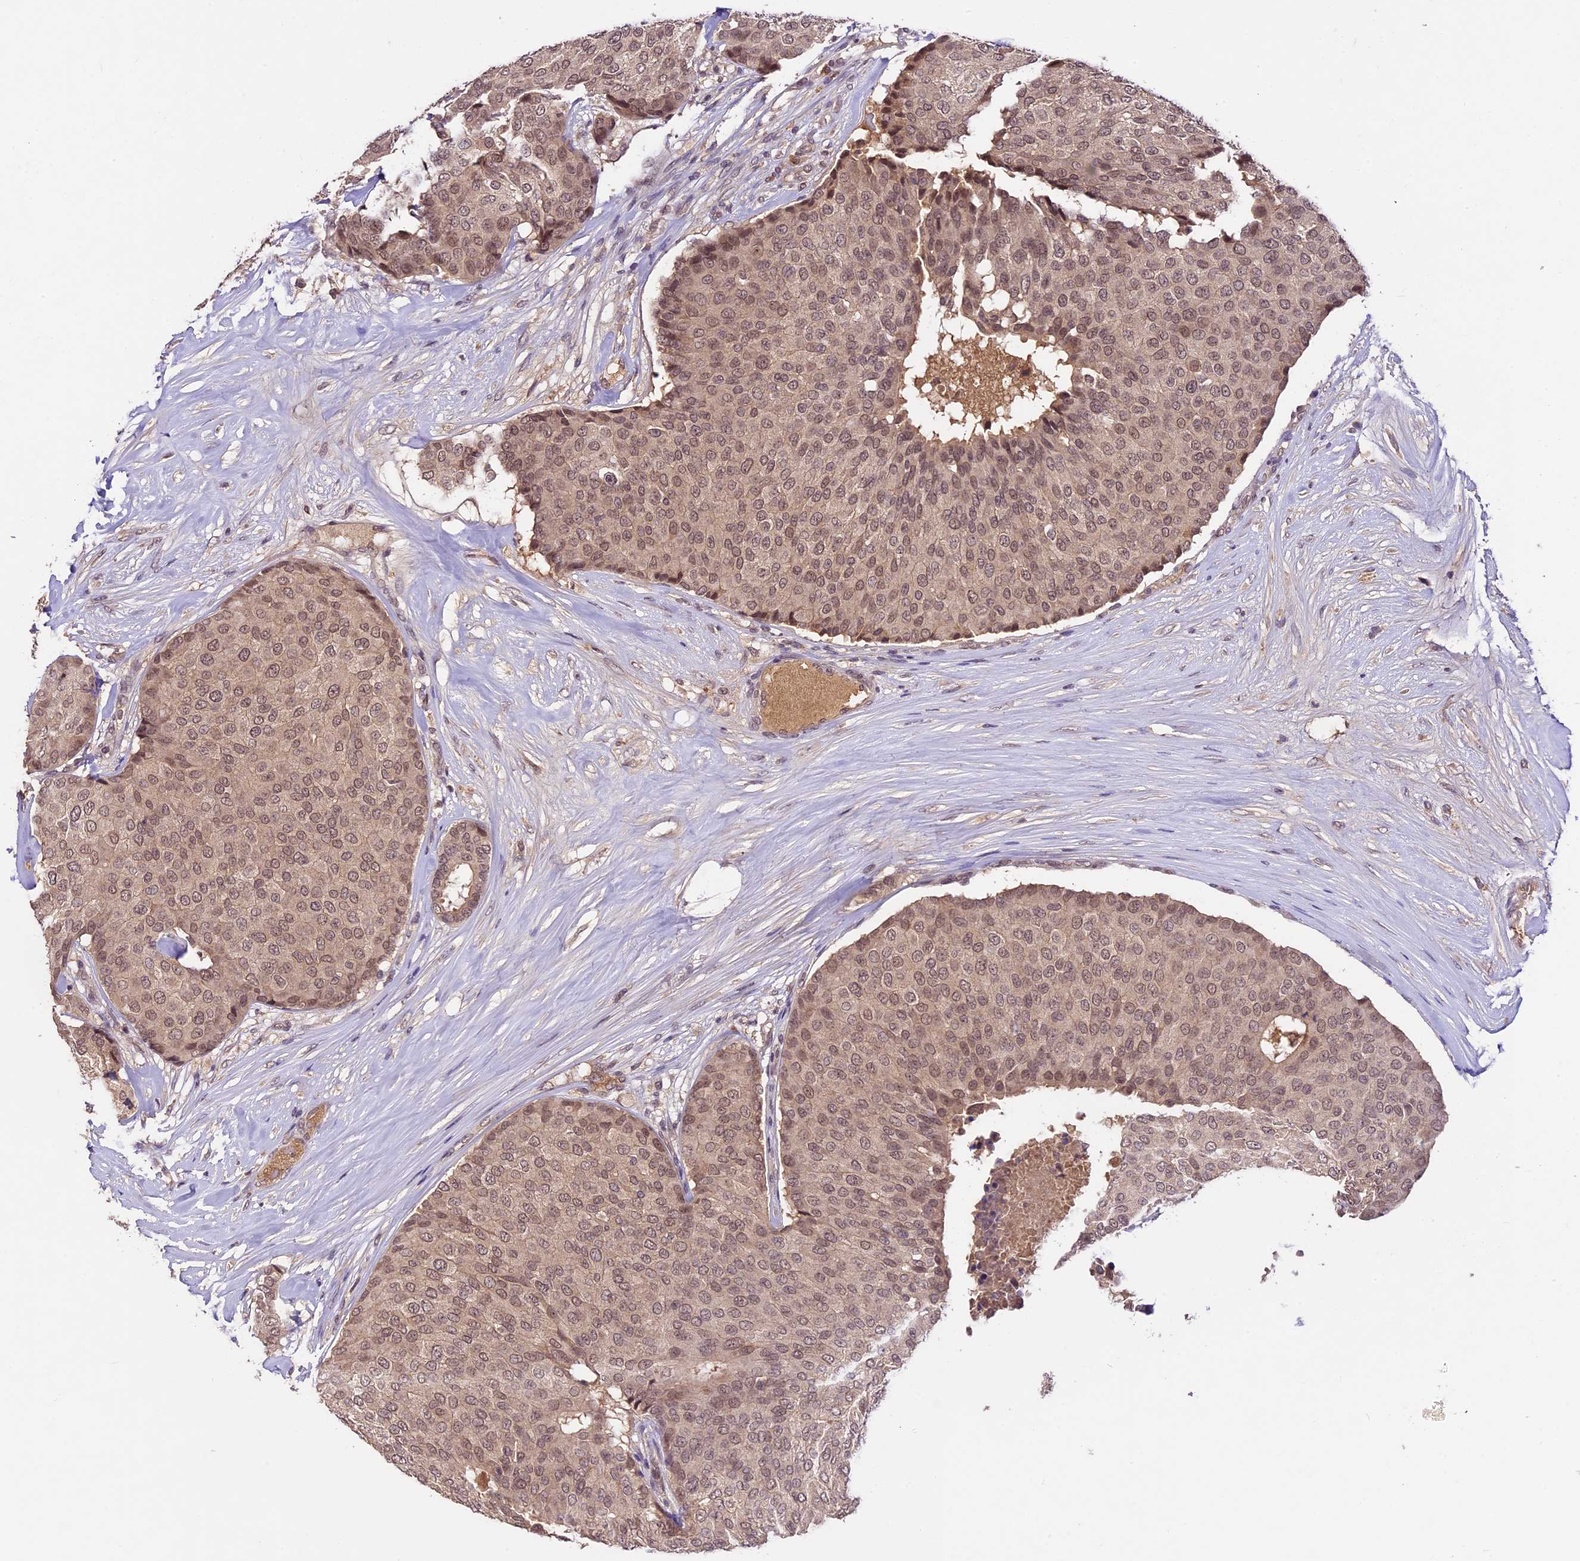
{"staining": {"intensity": "moderate", "quantity": ">75%", "location": "nuclear"}, "tissue": "breast cancer", "cell_type": "Tumor cells", "image_type": "cancer", "snomed": [{"axis": "morphology", "description": "Duct carcinoma"}, {"axis": "topography", "description": "Breast"}], "caption": "Brown immunohistochemical staining in human breast cancer displays moderate nuclear expression in about >75% of tumor cells.", "gene": "ATP10A", "patient": {"sex": "female", "age": 75}}